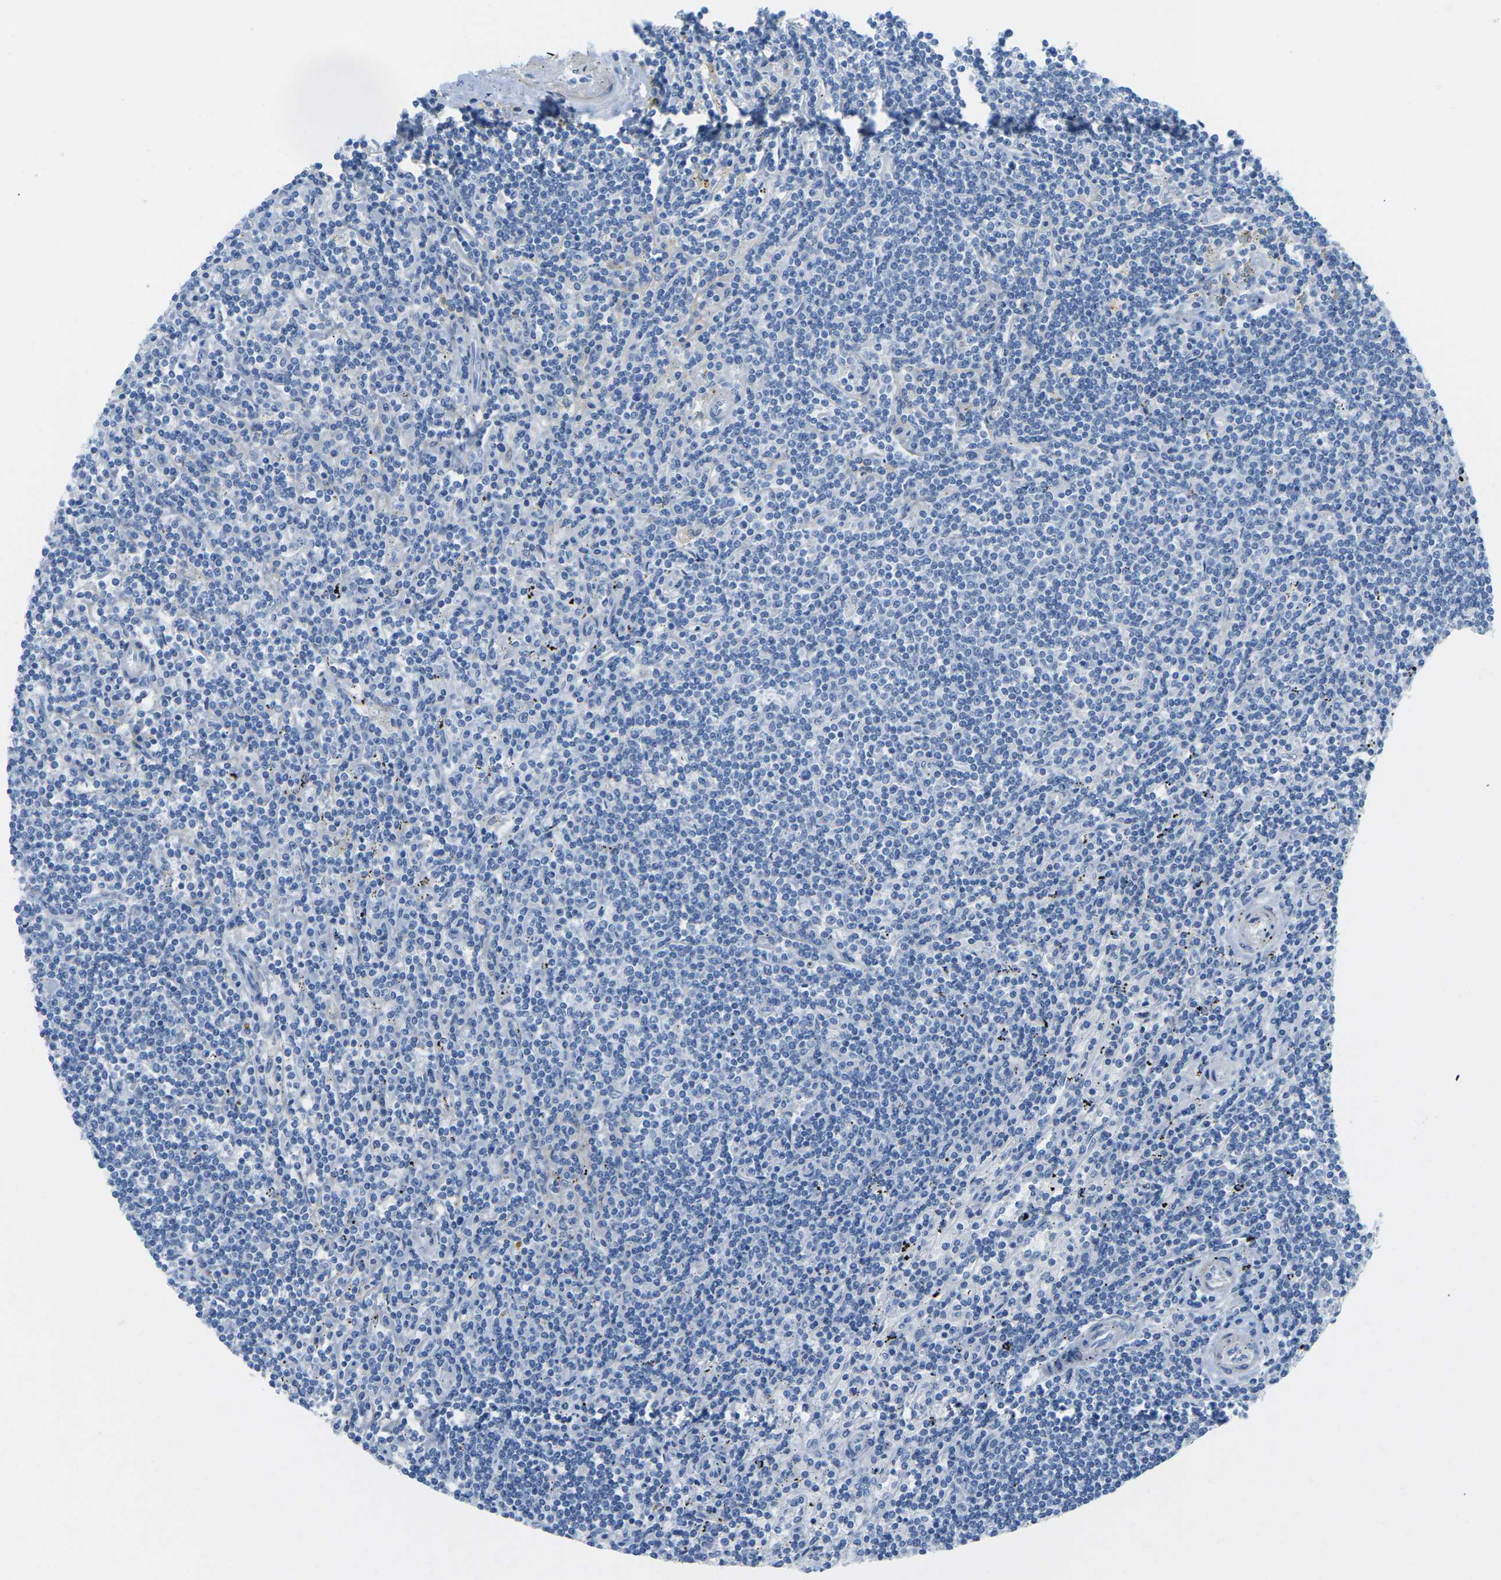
{"staining": {"intensity": "negative", "quantity": "none", "location": "none"}, "tissue": "lymphoma", "cell_type": "Tumor cells", "image_type": "cancer", "snomed": [{"axis": "morphology", "description": "Malignant lymphoma, non-Hodgkin's type, Low grade"}, {"axis": "topography", "description": "Spleen"}], "caption": "Tumor cells are negative for protein expression in human lymphoma.", "gene": "HLTF", "patient": {"sex": "male", "age": 76}}